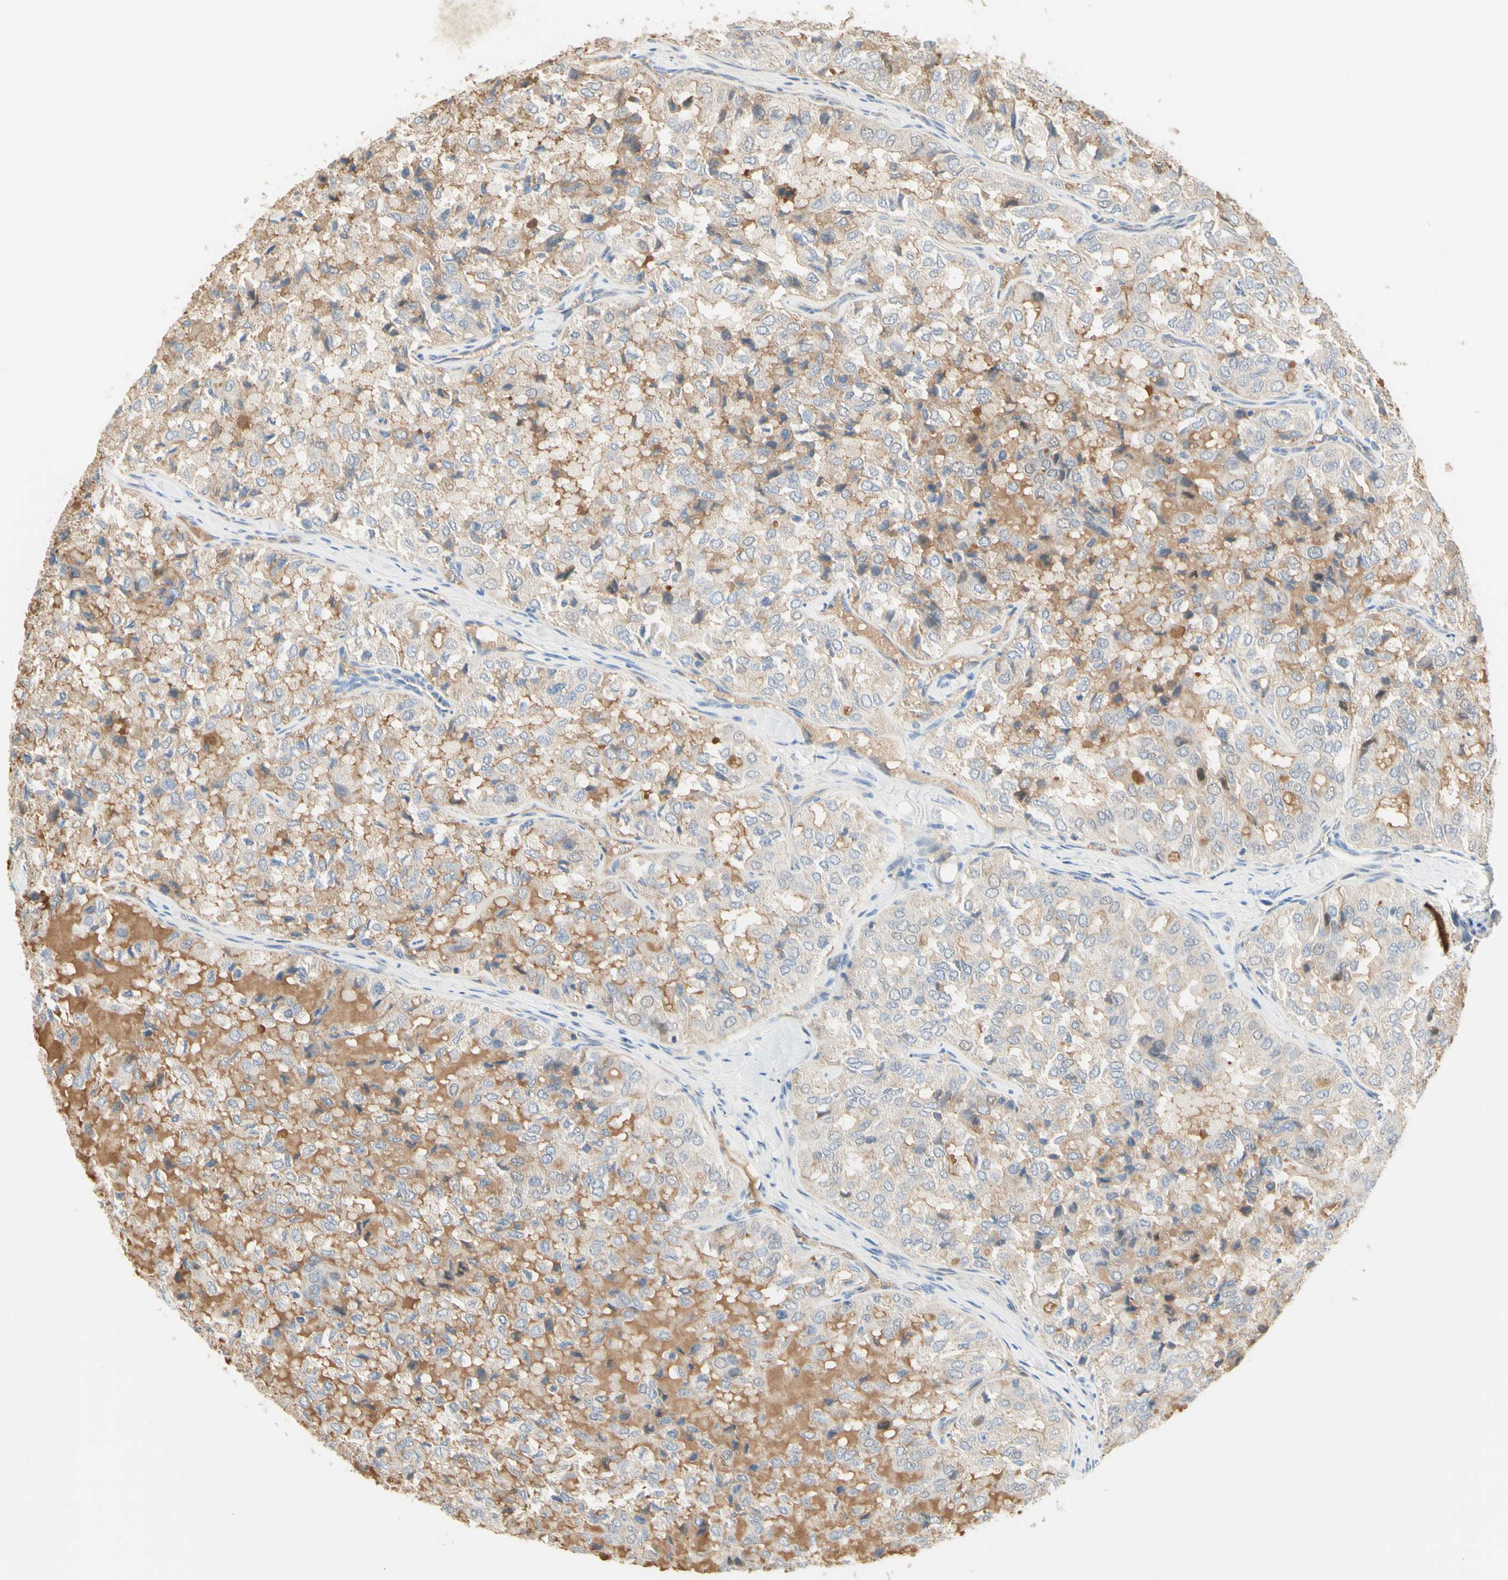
{"staining": {"intensity": "moderate", "quantity": ">75%", "location": "cytoplasmic/membranous"}, "tissue": "thyroid cancer", "cell_type": "Tumor cells", "image_type": "cancer", "snomed": [{"axis": "morphology", "description": "Follicular adenoma carcinoma, NOS"}, {"axis": "topography", "description": "Thyroid gland"}], "caption": "Tumor cells reveal medium levels of moderate cytoplasmic/membranous positivity in about >75% of cells in thyroid cancer. The protein of interest is stained brown, and the nuclei are stained in blue (DAB IHC with brightfield microscopy, high magnification).", "gene": "NECTIN4", "patient": {"sex": "male", "age": 75}}